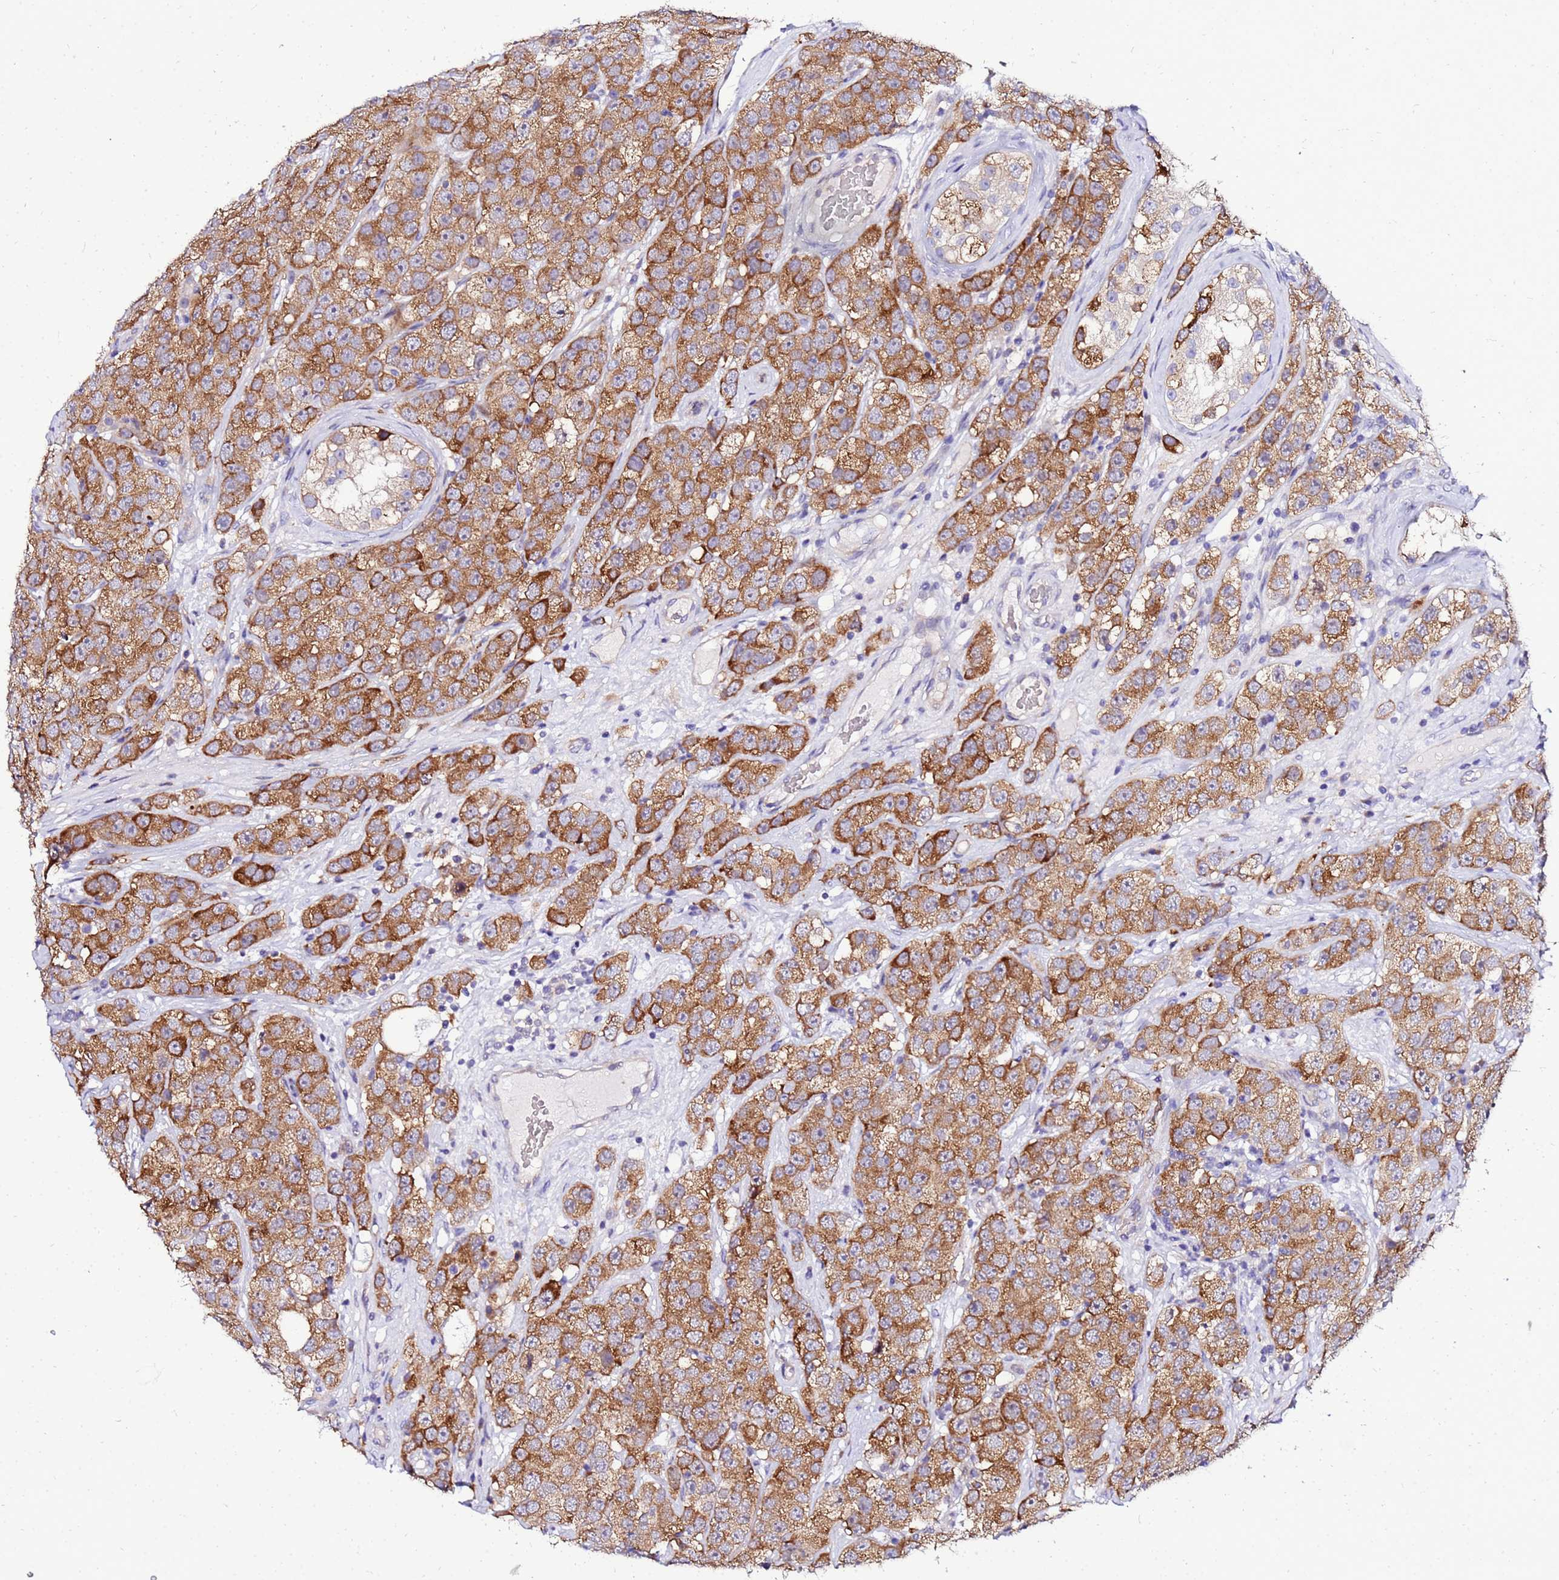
{"staining": {"intensity": "moderate", "quantity": ">75%", "location": "cytoplasmic/membranous"}, "tissue": "testis cancer", "cell_type": "Tumor cells", "image_type": "cancer", "snomed": [{"axis": "morphology", "description": "Seminoma, NOS"}, {"axis": "topography", "description": "Testis"}], "caption": "The image displays staining of seminoma (testis), revealing moderate cytoplasmic/membranous protein staining (brown color) within tumor cells.", "gene": "HERC5", "patient": {"sex": "male", "age": 28}}